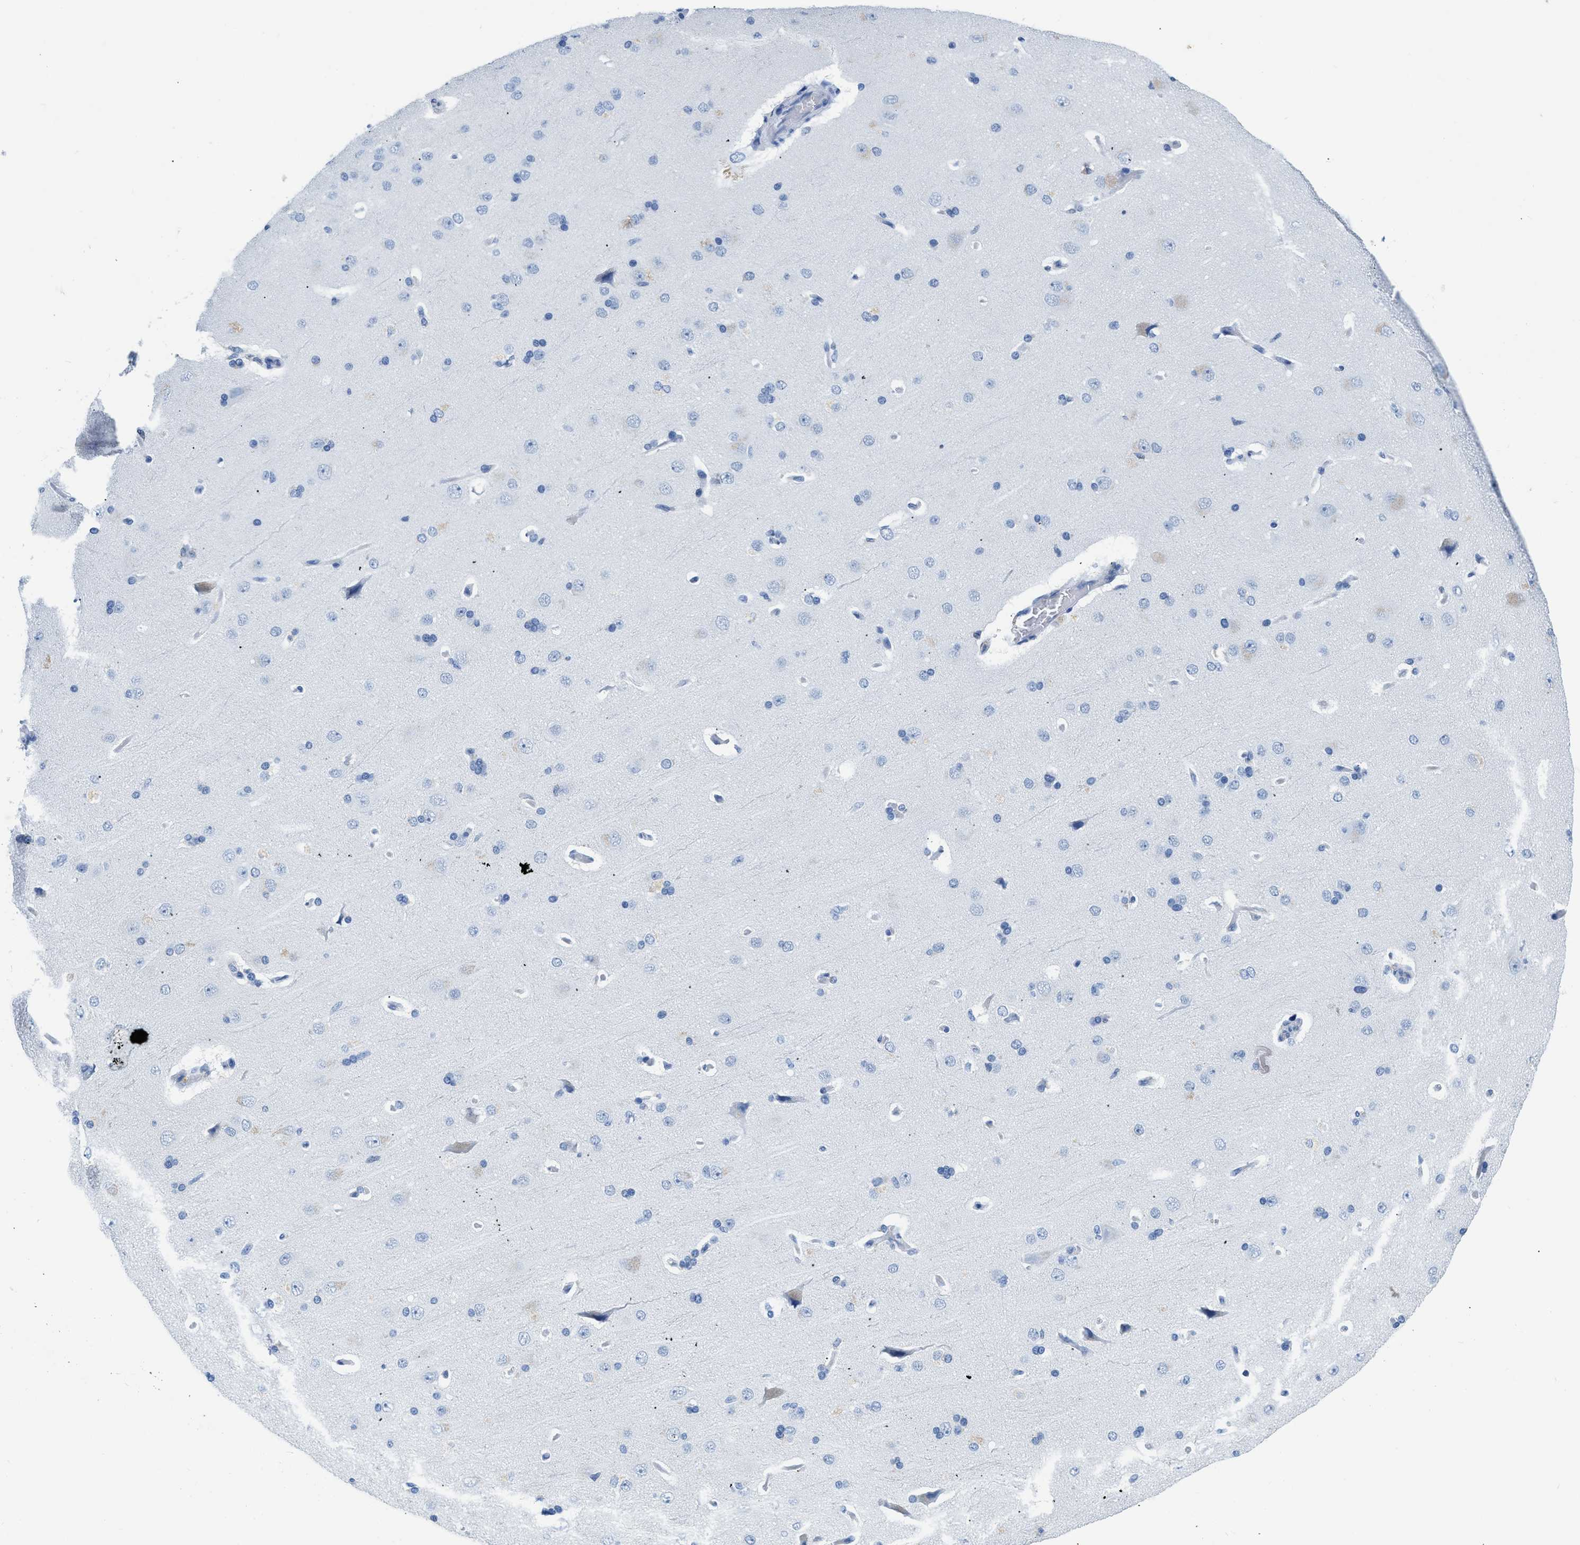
{"staining": {"intensity": "negative", "quantity": "none", "location": "none"}, "tissue": "cerebral cortex", "cell_type": "Endothelial cells", "image_type": "normal", "snomed": [{"axis": "morphology", "description": "Normal tissue, NOS"}, {"axis": "topography", "description": "Cerebral cortex"}], "caption": "Human cerebral cortex stained for a protein using IHC reveals no positivity in endothelial cells.", "gene": "NFATC2", "patient": {"sex": "male", "age": 62}}